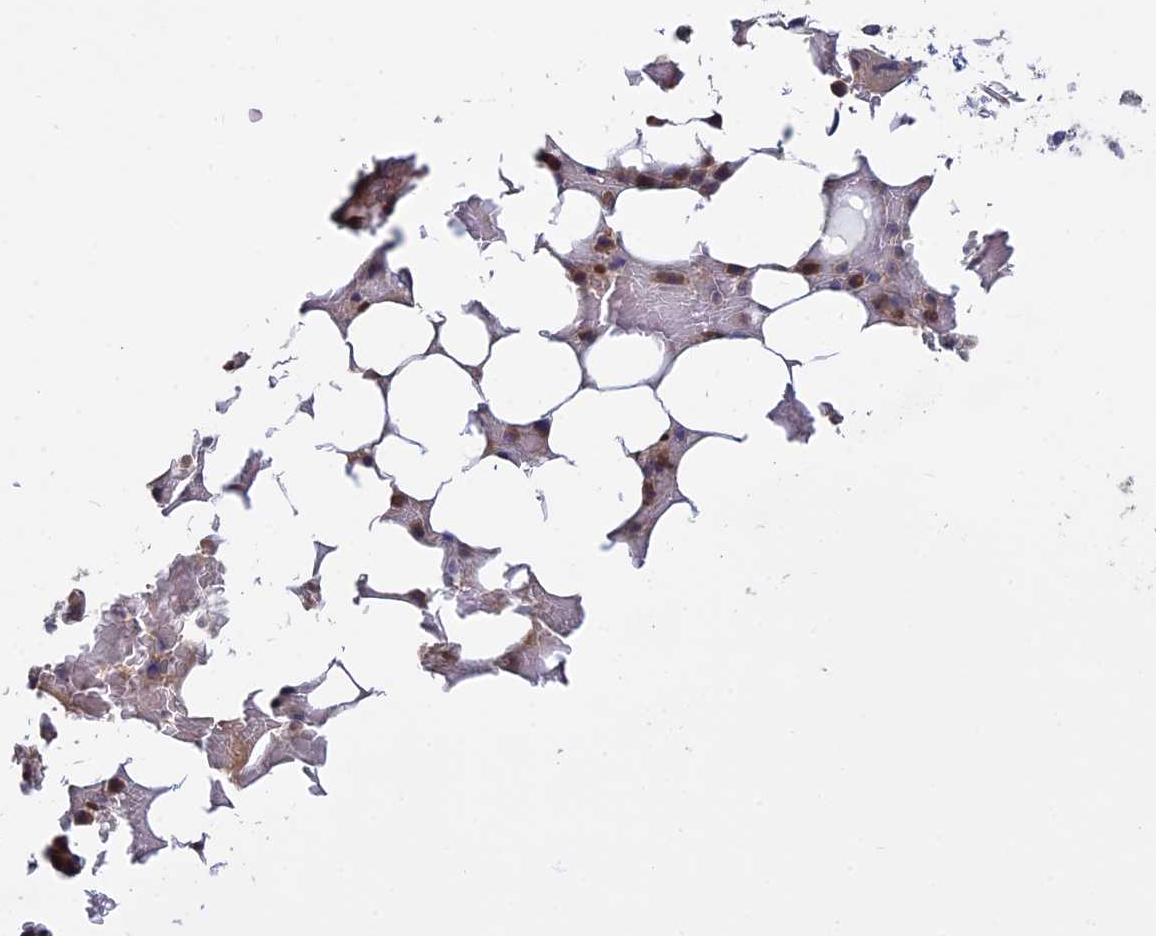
{"staining": {"intensity": "moderate", "quantity": "<25%", "location": "cytoplasmic/membranous"}, "tissue": "bone marrow", "cell_type": "Hematopoietic cells", "image_type": "normal", "snomed": [{"axis": "morphology", "description": "Normal tissue, NOS"}, {"axis": "topography", "description": "Bone marrow"}], "caption": "Protein positivity by IHC shows moderate cytoplasmic/membranous positivity in about <25% of hematopoietic cells in unremarkable bone marrow.", "gene": "TMEM208", "patient": {"sex": "male", "age": 78}}